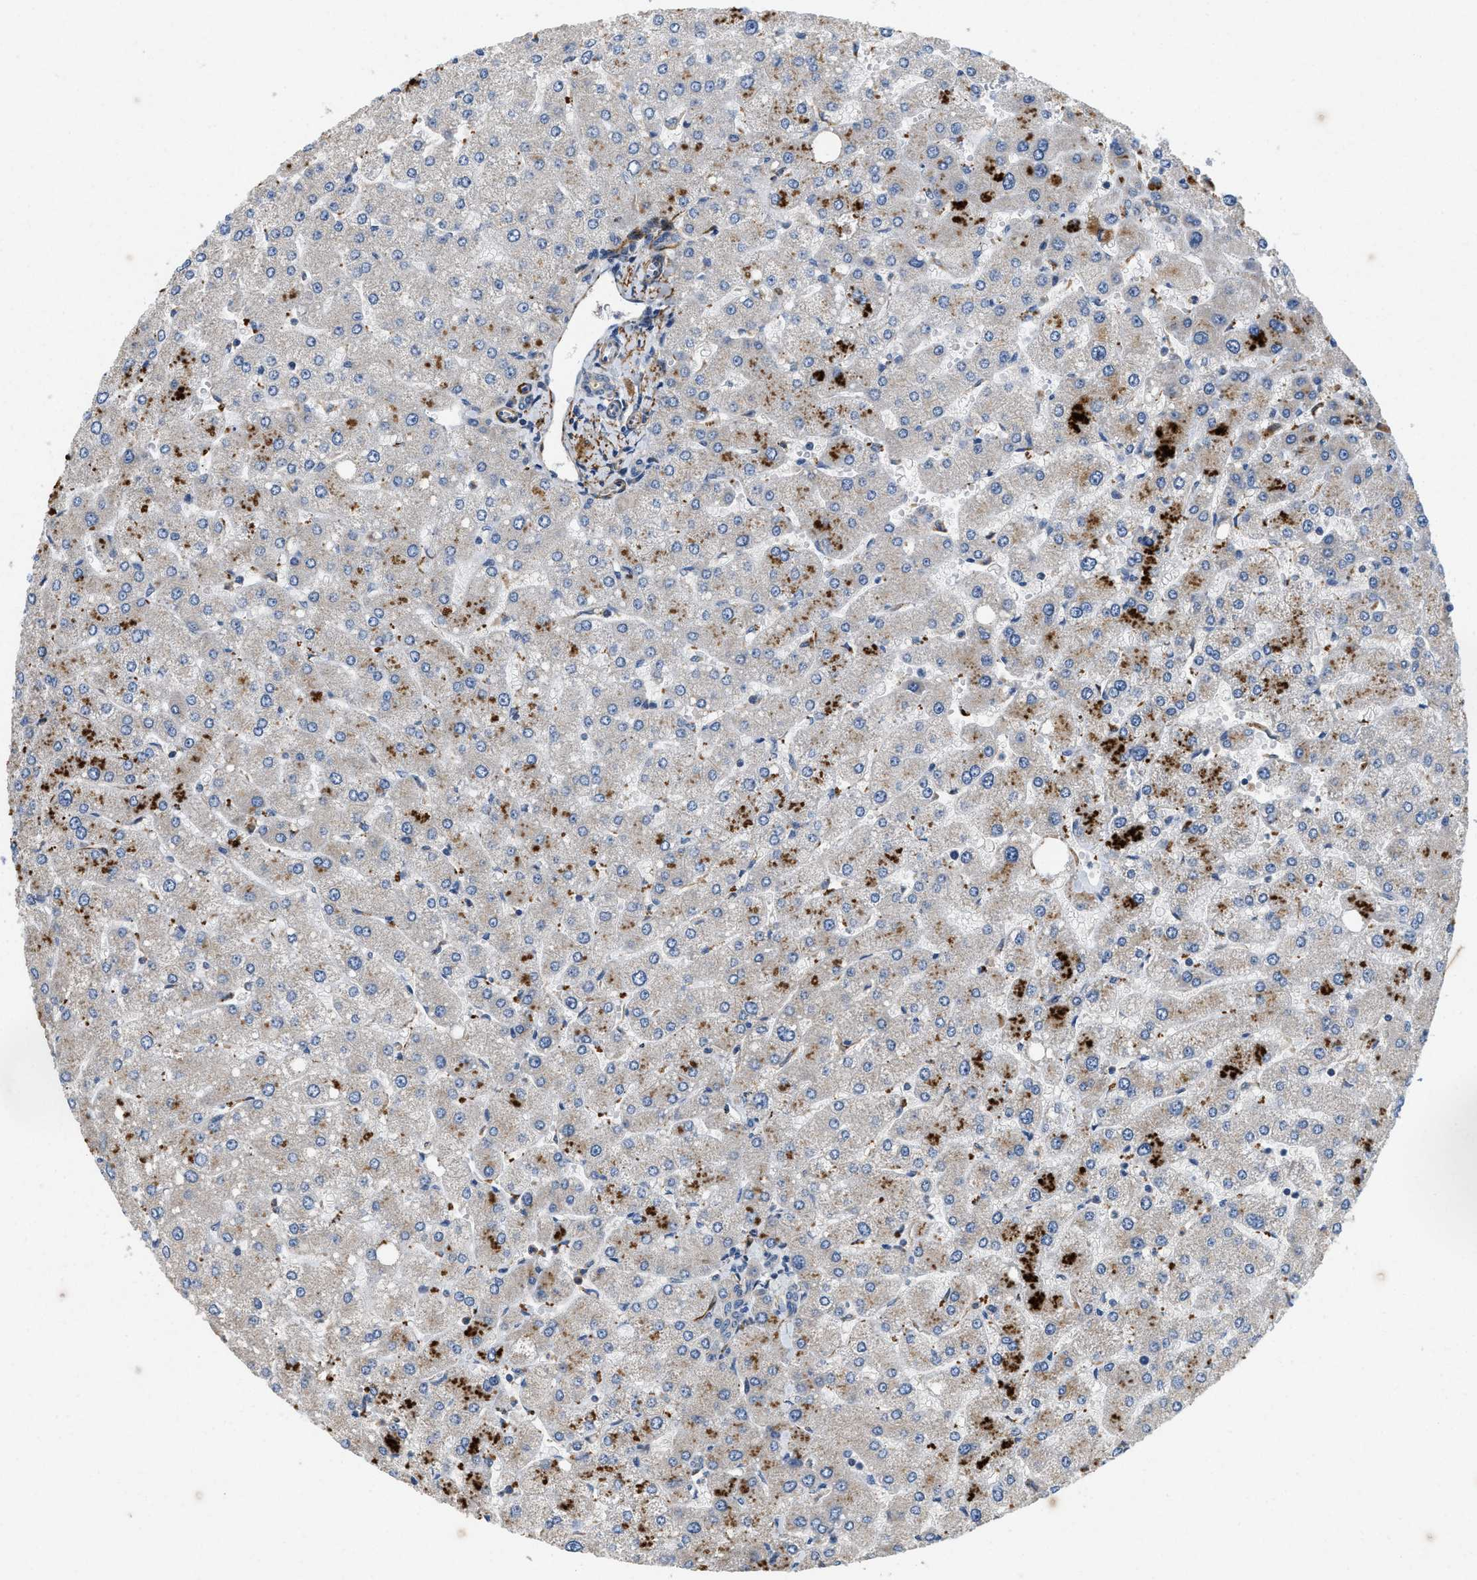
{"staining": {"intensity": "weak", "quantity": "<25%", "location": "cytoplasmic/membranous"}, "tissue": "liver", "cell_type": "Cholangiocytes", "image_type": "normal", "snomed": [{"axis": "morphology", "description": "Normal tissue, NOS"}, {"axis": "topography", "description": "Liver"}], "caption": "An immunohistochemistry (IHC) histopathology image of benign liver is shown. There is no staining in cholangiocytes of liver.", "gene": "ZNF599", "patient": {"sex": "male", "age": 55}}